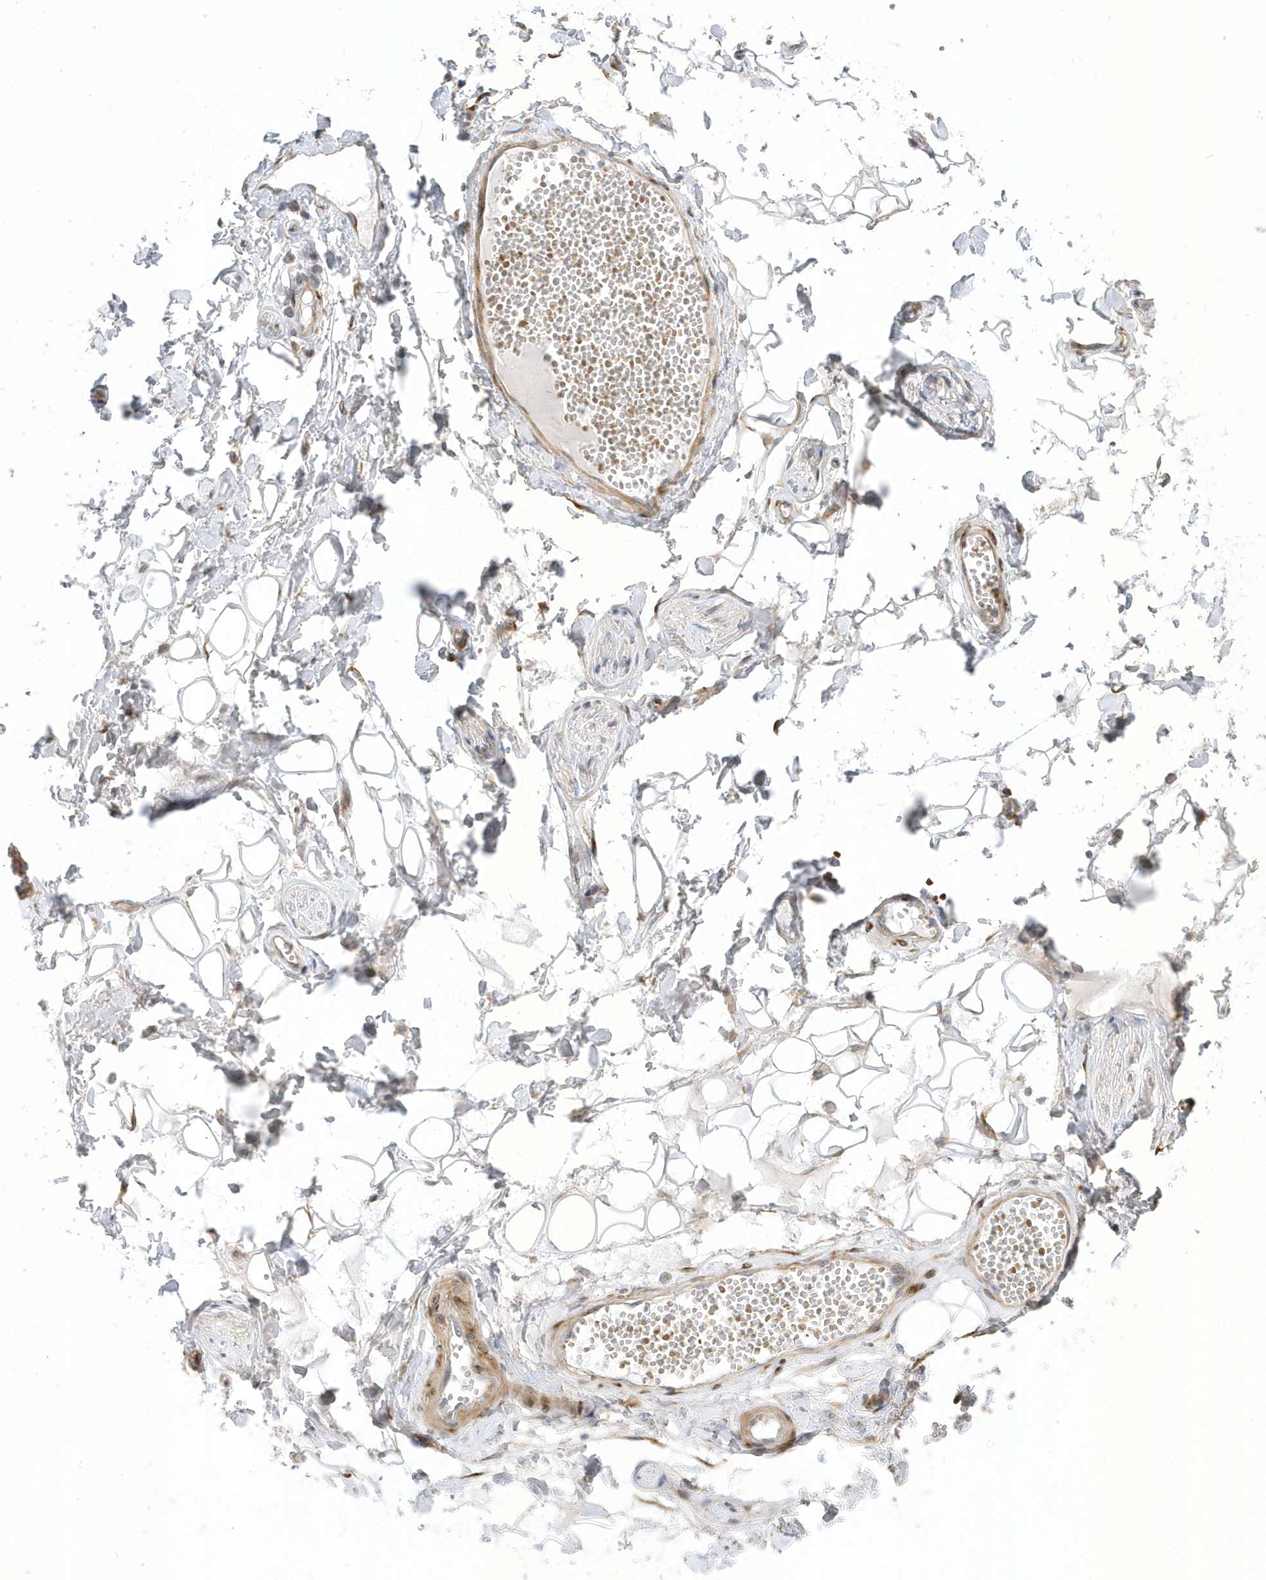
{"staining": {"intensity": "negative", "quantity": "none", "location": "none"}, "tissue": "adipose tissue", "cell_type": "Adipocytes", "image_type": "normal", "snomed": [{"axis": "morphology", "description": "Normal tissue, NOS"}, {"axis": "morphology", "description": "Inflammation, NOS"}, {"axis": "topography", "description": "Salivary gland"}, {"axis": "topography", "description": "Peripheral nerve tissue"}], "caption": "DAB immunohistochemical staining of benign human adipose tissue shows no significant expression in adipocytes.", "gene": "MAP7D3", "patient": {"sex": "female", "age": 75}}